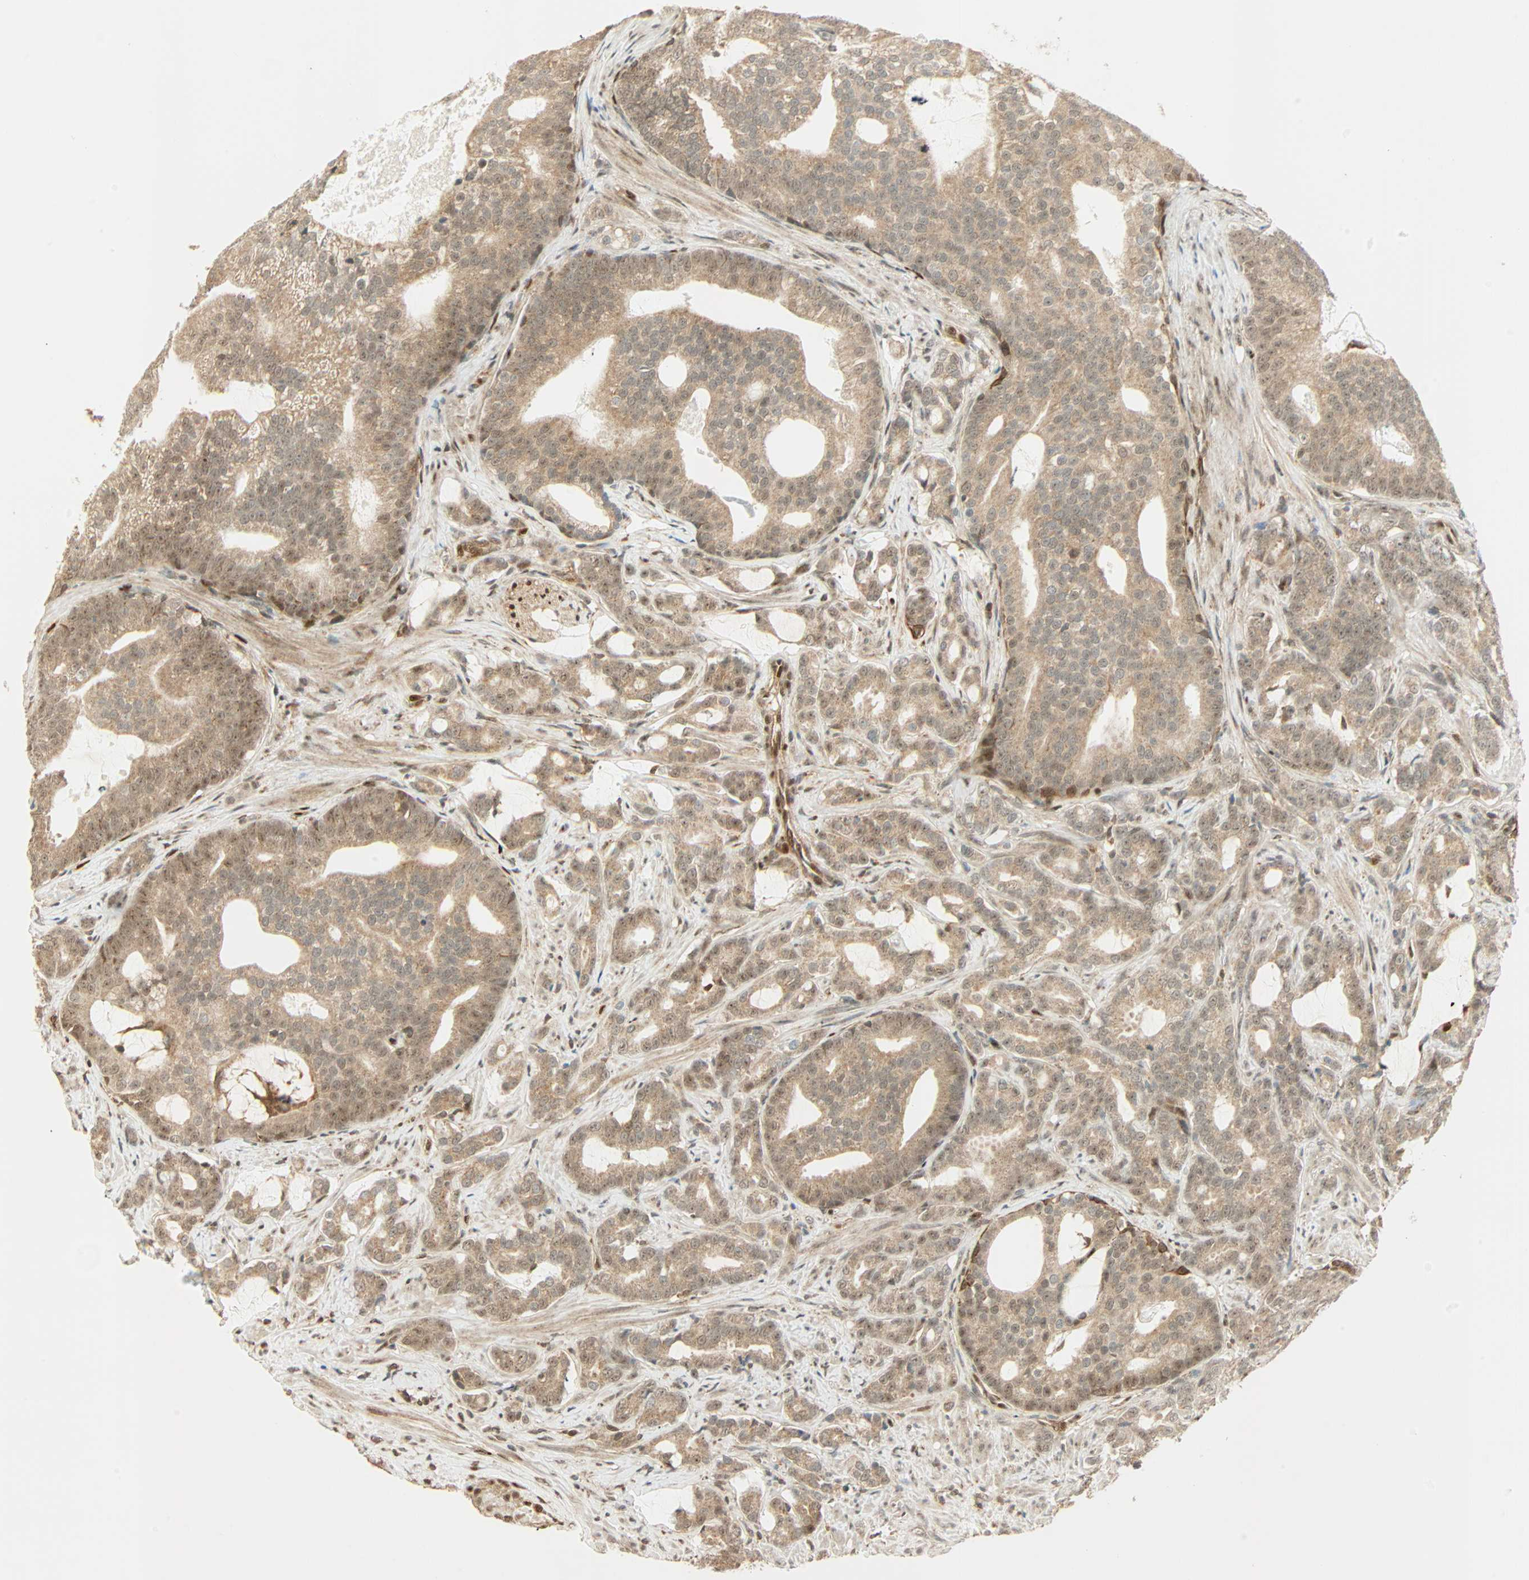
{"staining": {"intensity": "moderate", "quantity": ">75%", "location": "cytoplasmic/membranous,nuclear"}, "tissue": "prostate cancer", "cell_type": "Tumor cells", "image_type": "cancer", "snomed": [{"axis": "morphology", "description": "Adenocarcinoma, Low grade"}, {"axis": "topography", "description": "Prostate"}], "caption": "This is an image of immunohistochemistry (IHC) staining of prostate low-grade adenocarcinoma, which shows moderate expression in the cytoplasmic/membranous and nuclear of tumor cells.", "gene": "PNPLA6", "patient": {"sex": "male", "age": 58}}